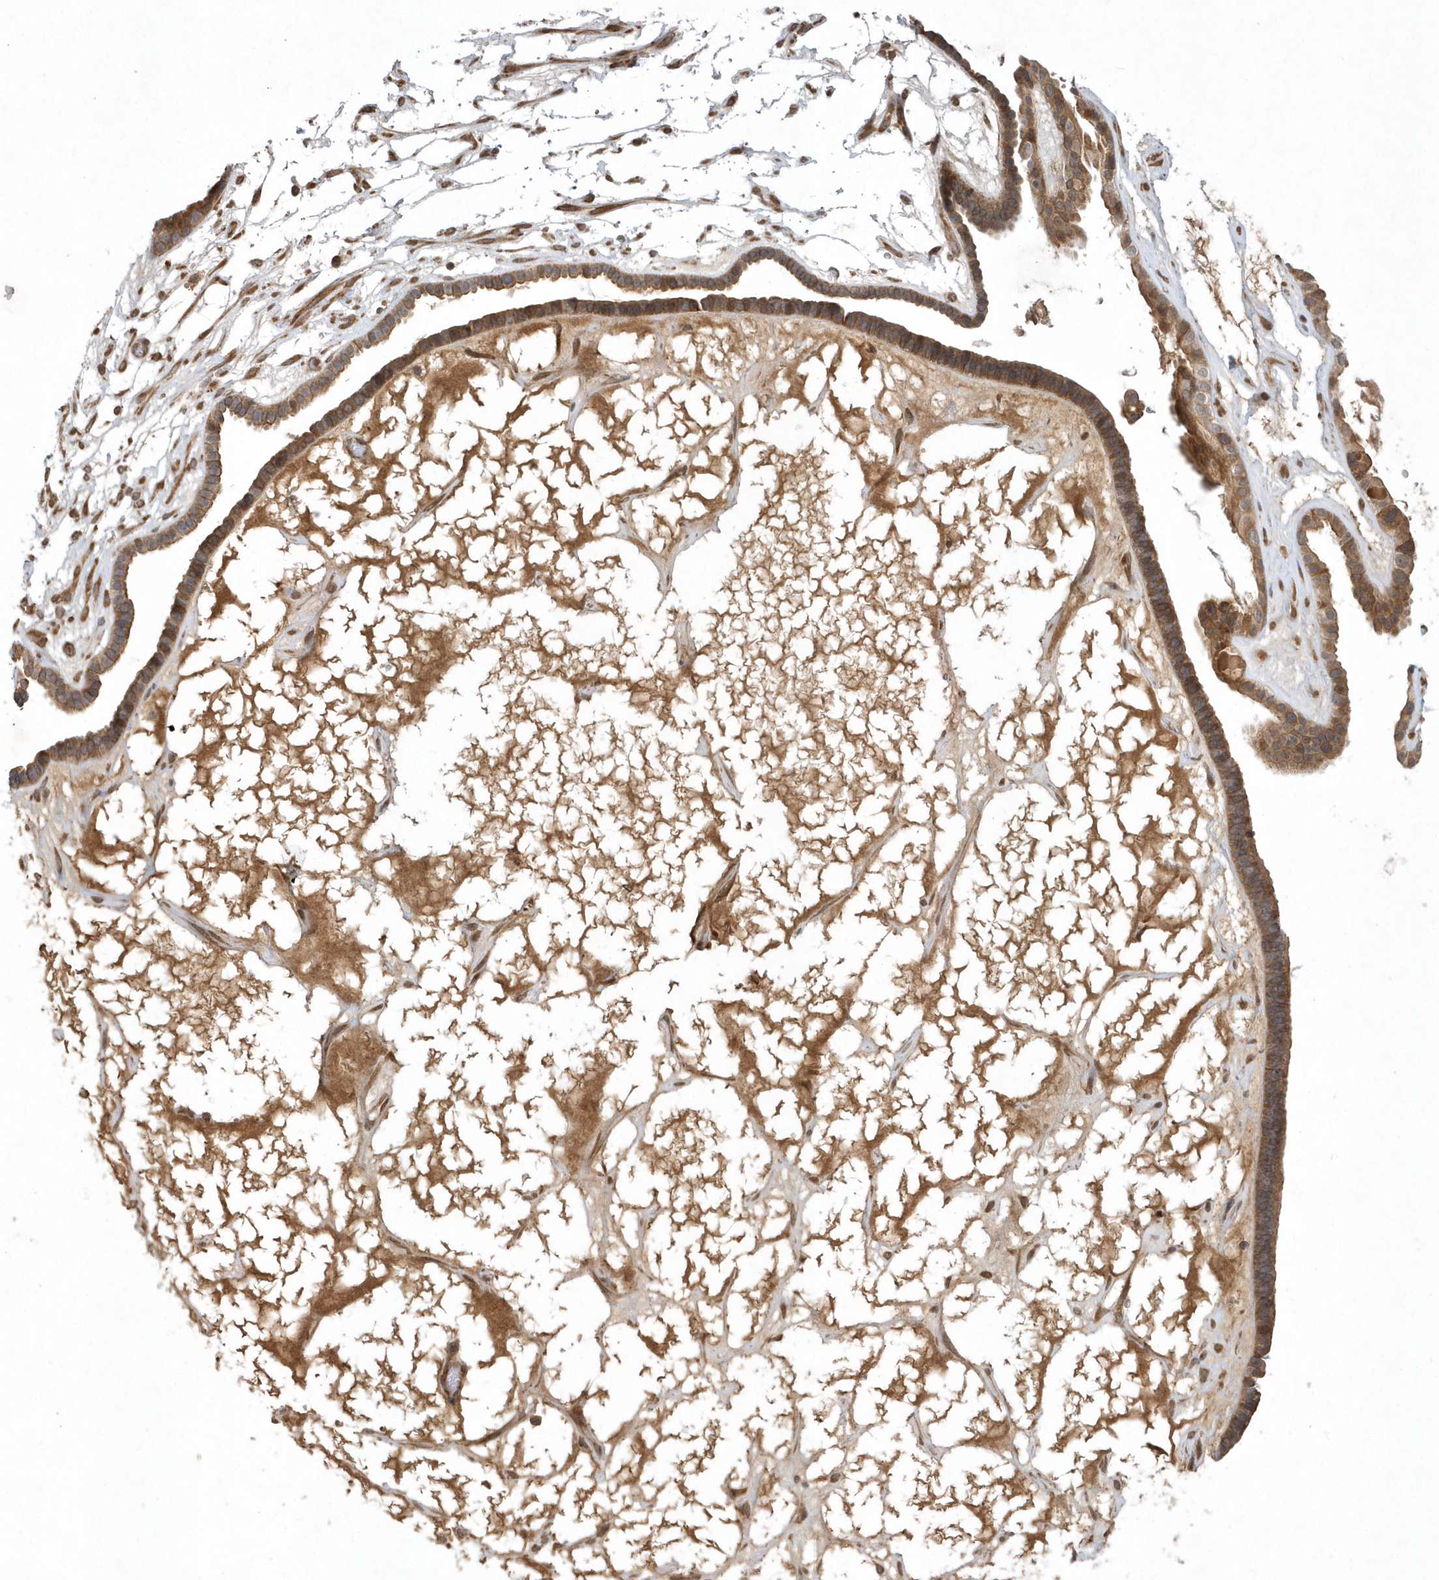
{"staining": {"intensity": "moderate", "quantity": ">75%", "location": "cytoplasmic/membranous"}, "tissue": "ovarian cancer", "cell_type": "Tumor cells", "image_type": "cancer", "snomed": [{"axis": "morphology", "description": "Cystadenocarcinoma, serous, NOS"}, {"axis": "topography", "description": "Ovary"}], "caption": "Immunohistochemical staining of human ovarian cancer (serous cystadenocarcinoma) reveals medium levels of moderate cytoplasmic/membranous positivity in about >75% of tumor cells.", "gene": "GFM2", "patient": {"sex": "female", "age": 56}}